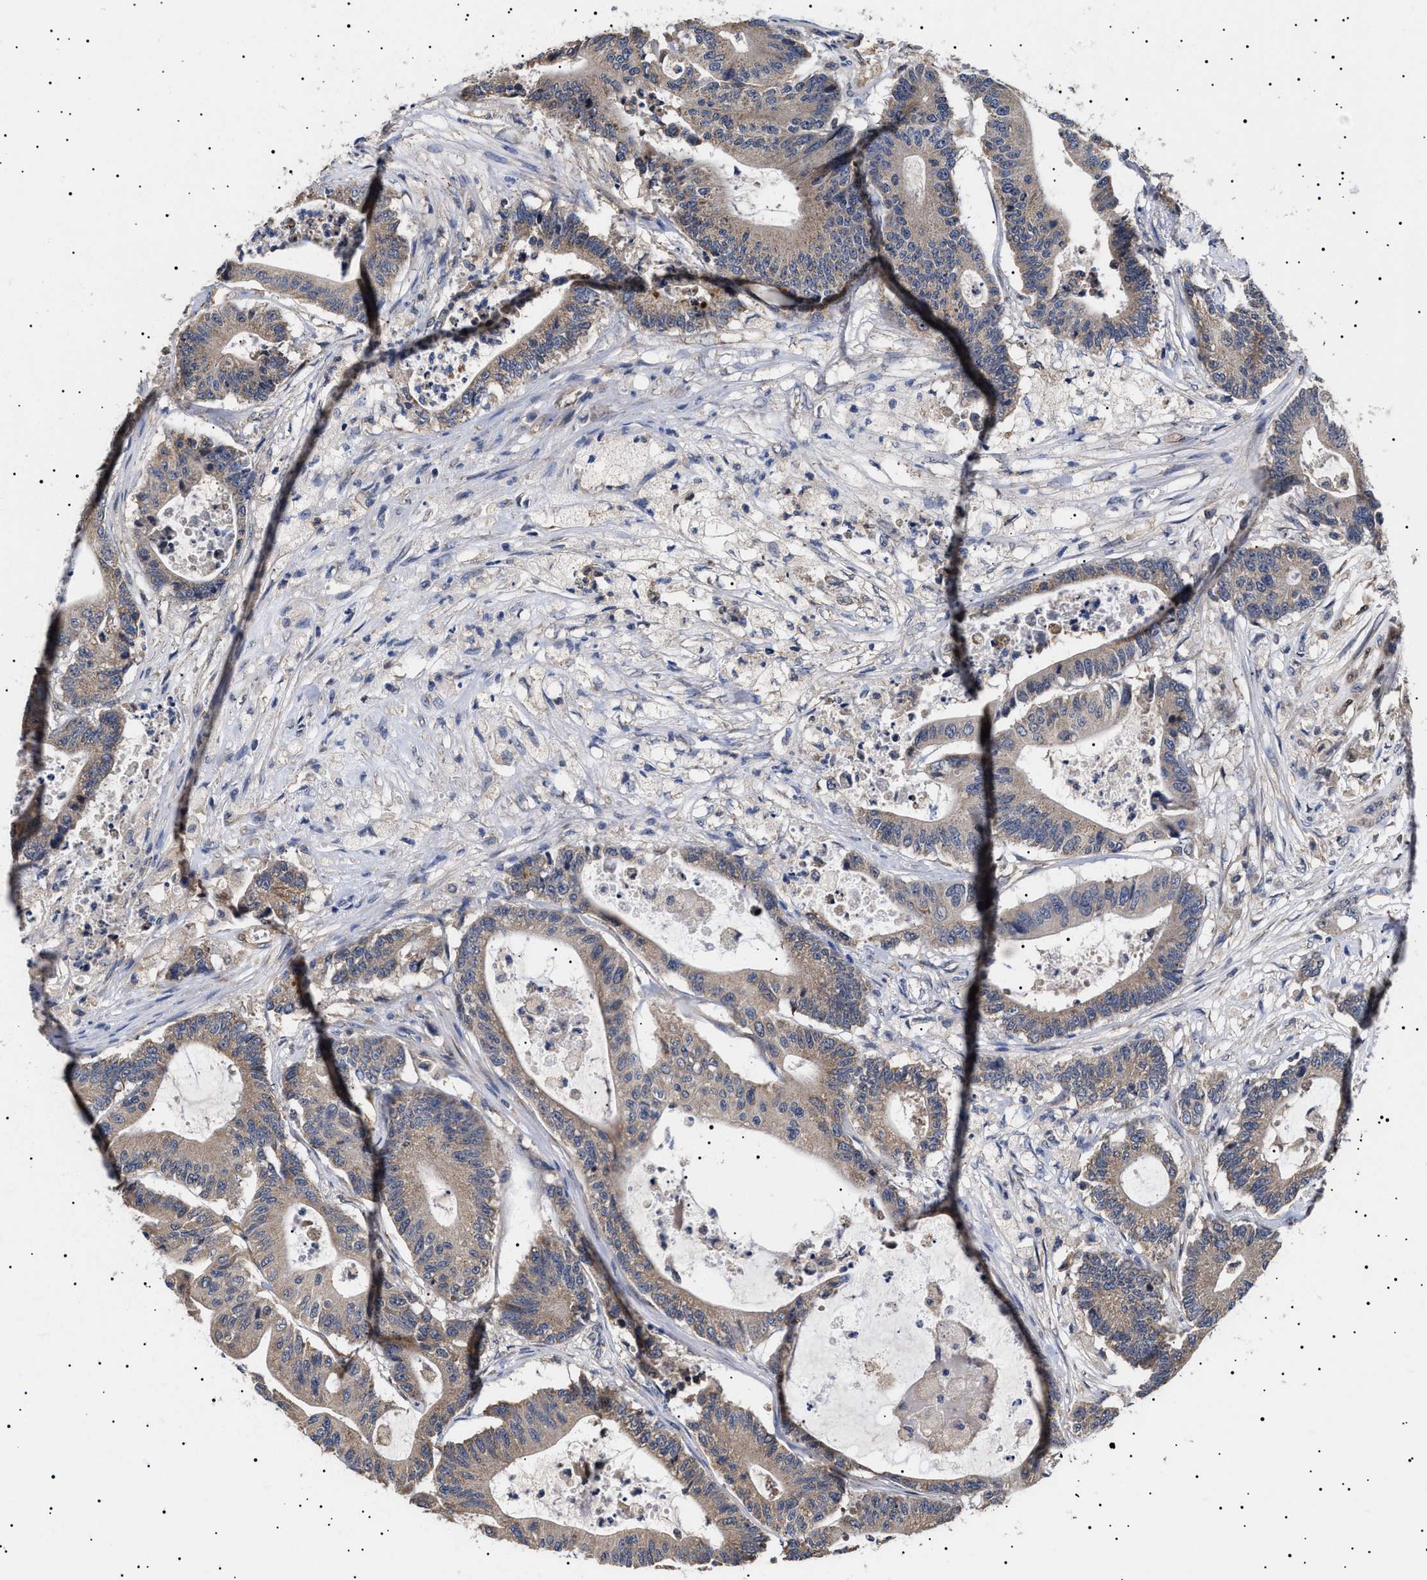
{"staining": {"intensity": "weak", "quantity": ">75%", "location": "cytoplasmic/membranous"}, "tissue": "colorectal cancer", "cell_type": "Tumor cells", "image_type": "cancer", "snomed": [{"axis": "morphology", "description": "Adenocarcinoma, NOS"}, {"axis": "topography", "description": "Colon"}], "caption": "Tumor cells exhibit low levels of weak cytoplasmic/membranous staining in approximately >75% of cells in human colorectal cancer (adenocarcinoma).", "gene": "KRBA1", "patient": {"sex": "female", "age": 84}}